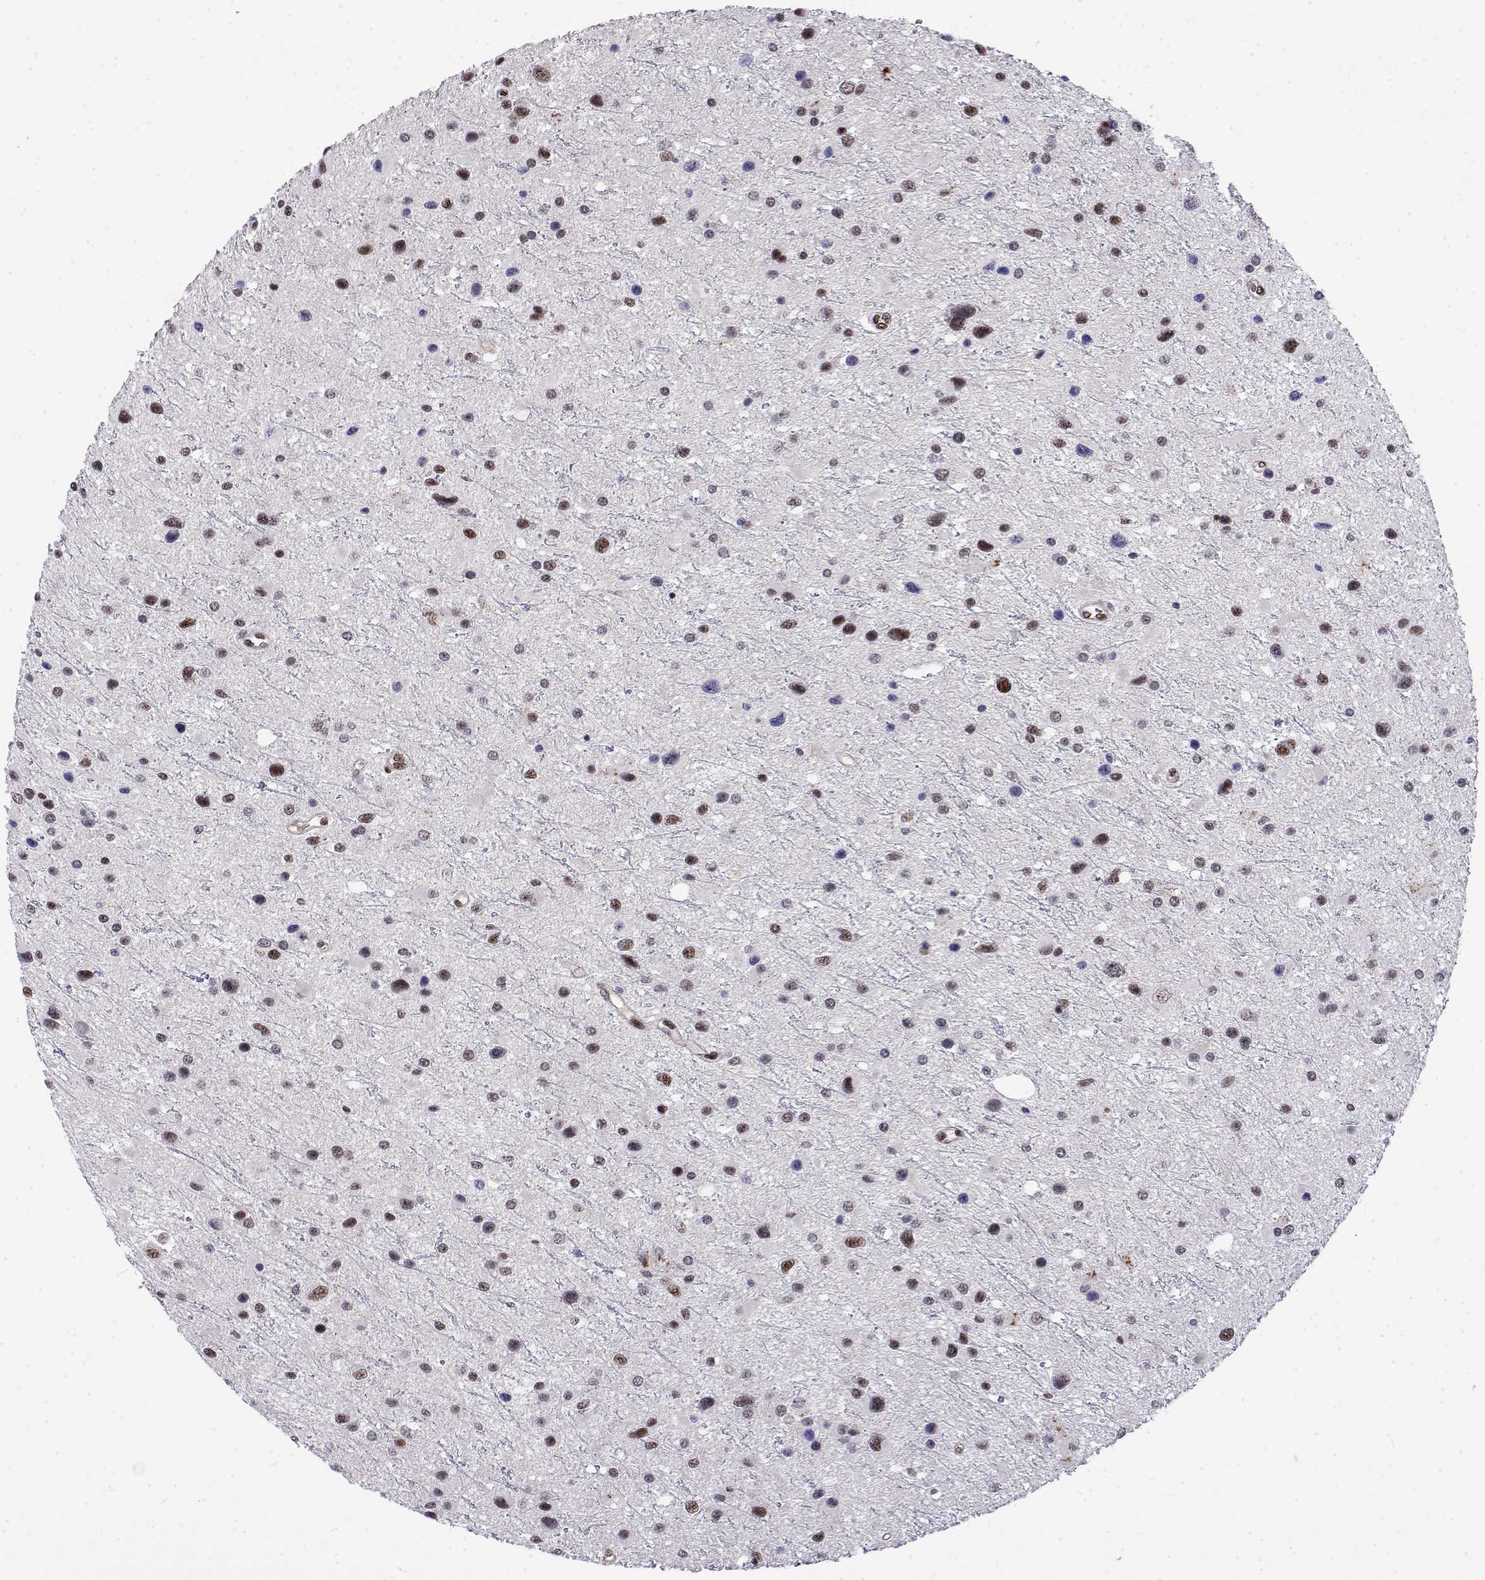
{"staining": {"intensity": "moderate", "quantity": "25%-75%", "location": "nuclear"}, "tissue": "glioma", "cell_type": "Tumor cells", "image_type": "cancer", "snomed": [{"axis": "morphology", "description": "Glioma, malignant, Low grade"}, {"axis": "topography", "description": "Brain"}], "caption": "Tumor cells demonstrate moderate nuclear expression in approximately 25%-75% of cells in glioma.", "gene": "POLDIP3", "patient": {"sex": "female", "age": 32}}